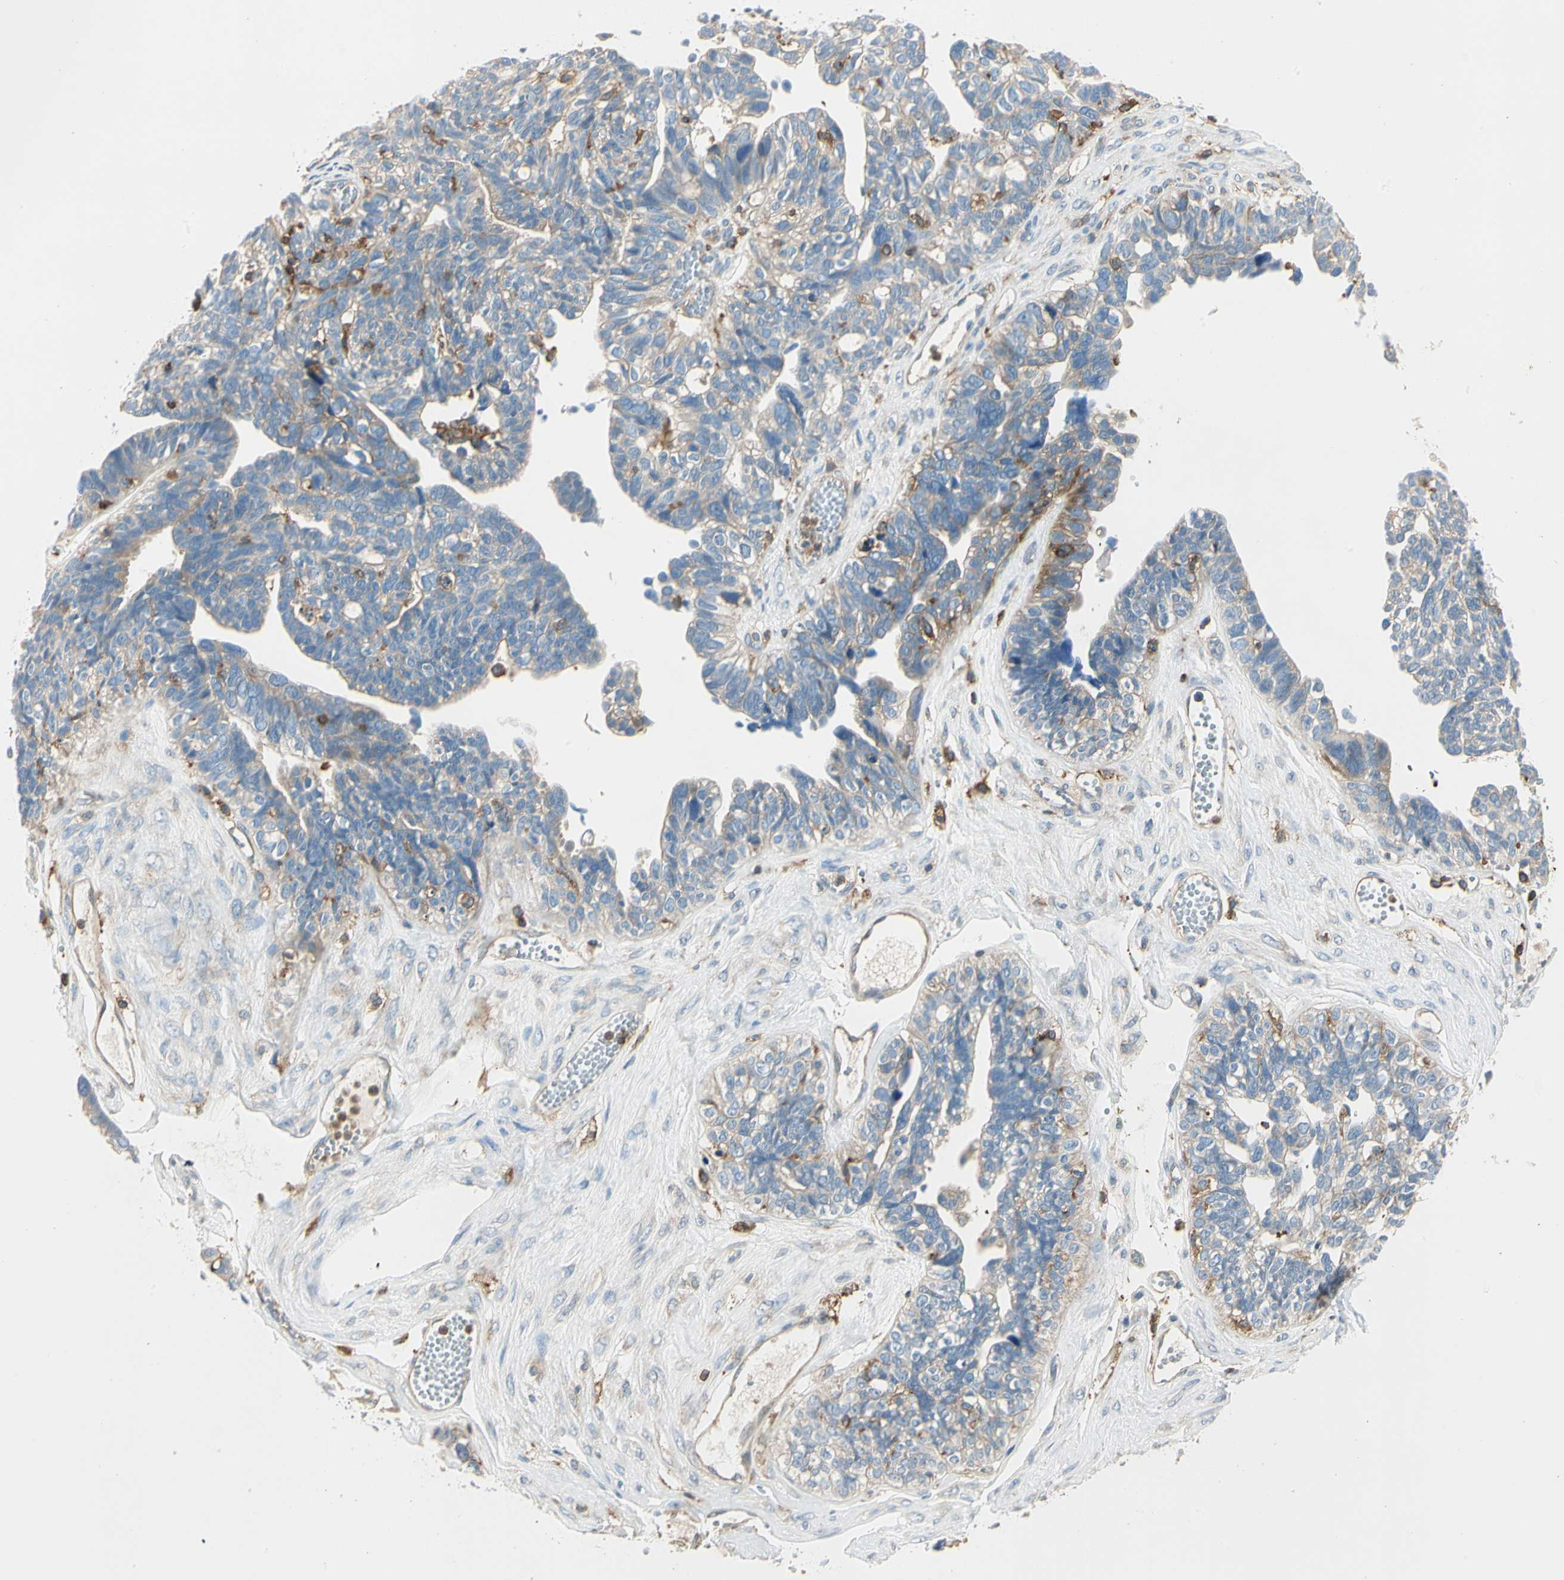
{"staining": {"intensity": "weak", "quantity": "25%-75%", "location": "cytoplasmic/membranous"}, "tissue": "ovarian cancer", "cell_type": "Tumor cells", "image_type": "cancer", "snomed": [{"axis": "morphology", "description": "Cystadenocarcinoma, serous, NOS"}, {"axis": "topography", "description": "Ovary"}], "caption": "Immunohistochemistry staining of ovarian serous cystadenocarcinoma, which displays low levels of weak cytoplasmic/membranous positivity in about 25%-75% of tumor cells indicating weak cytoplasmic/membranous protein positivity. The staining was performed using DAB (brown) for protein detection and nuclei were counterstained in hematoxylin (blue).", "gene": "CAPZA2", "patient": {"sex": "female", "age": 79}}